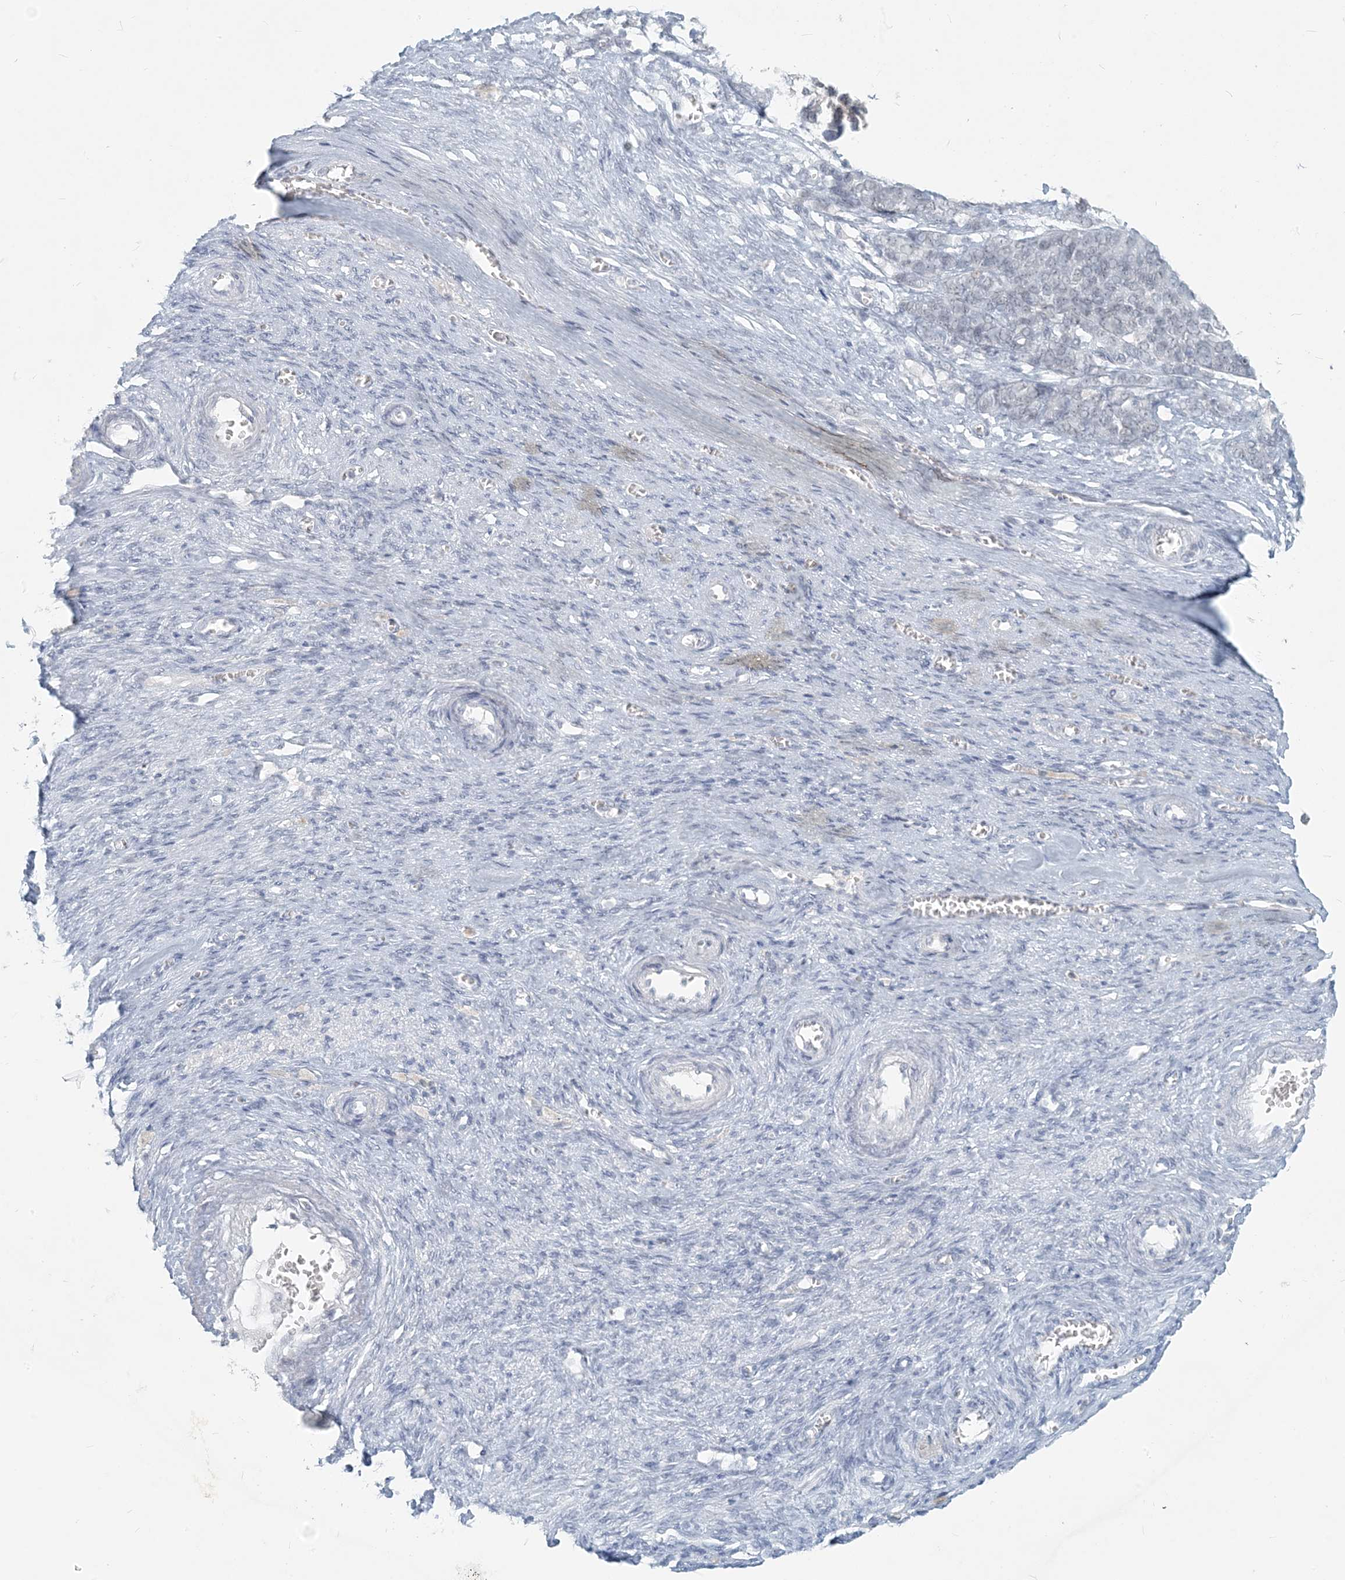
{"staining": {"intensity": "negative", "quantity": "none", "location": "none"}, "tissue": "ovarian cancer", "cell_type": "Tumor cells", "image_type": "cancer", "snomed": [{"axis": "morphology", "description": "Cystadenocarcinoma, serous, NOS"}, {"axis": "topography", "description": "Ovary"}], "caption": "An immunohistochemistry histopathology image of ovarian cancer (serous cystadenocarcinoma) is shown. There is no staining in tumor cells of ovarian cancer (serous cystadenocarcinoma).", "gene": "SCML1", "patient": {"sex": "female", "age": 44}}